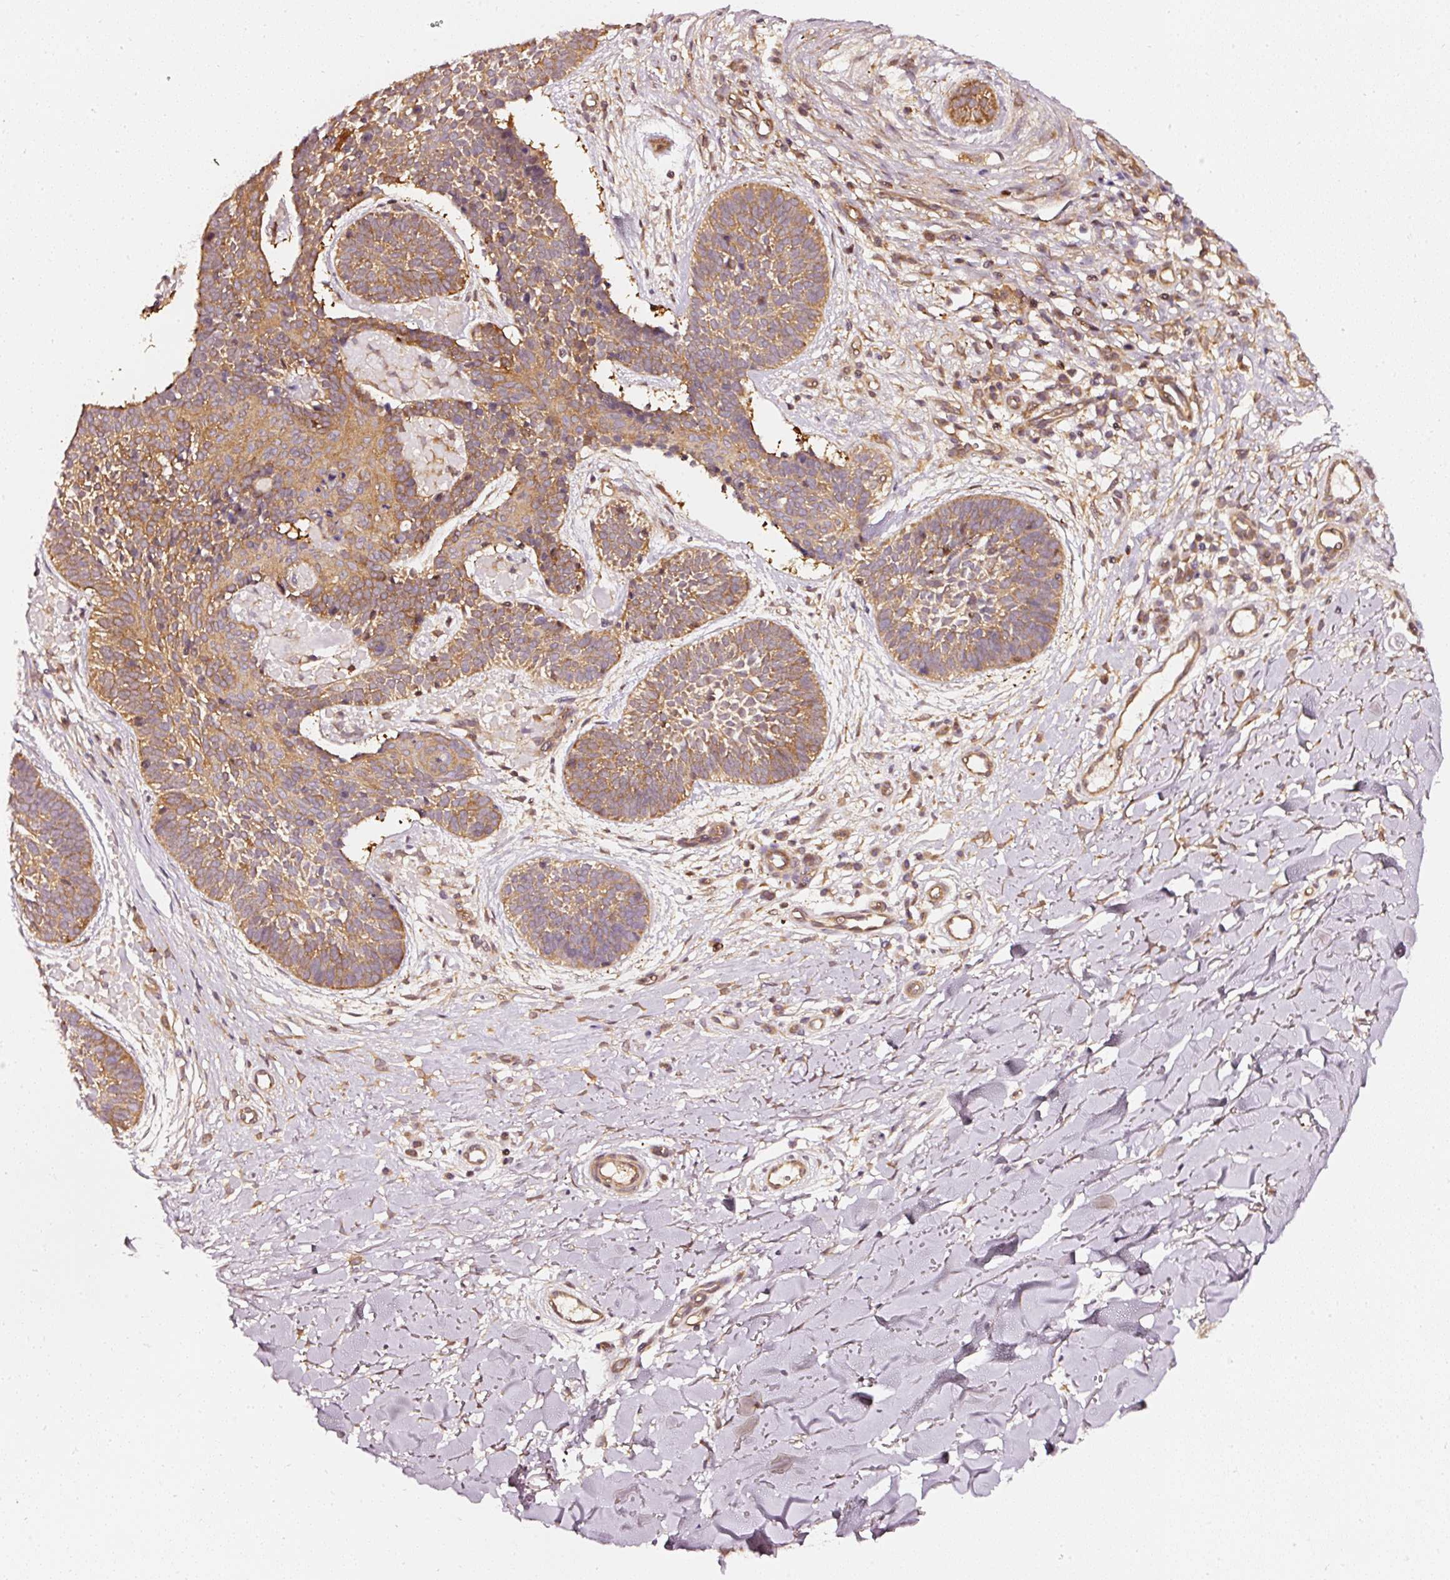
{"staining": {"intensity": "moderate", "quantity": ">75%", "location": "cytoplasmic/membranous"}, "tissue": "skin cancer", "cell_type": "Tumor cells", "image_type": "cancer", "snomed": [{"axis": "morphology", "description": "Basal cell carcinoma"}, {"axis": "topography", "description": "Skin"}], "caption": "IHC histopathology image of basal cell carcinoma (skin) stained for a protein (brown), which displays medium levels of moderate cytoplasmic/membranous positivity in approximately >75% of tumor cells.", "gene": "ASMTL", "patient": {"sex": "male", "age": 49}}